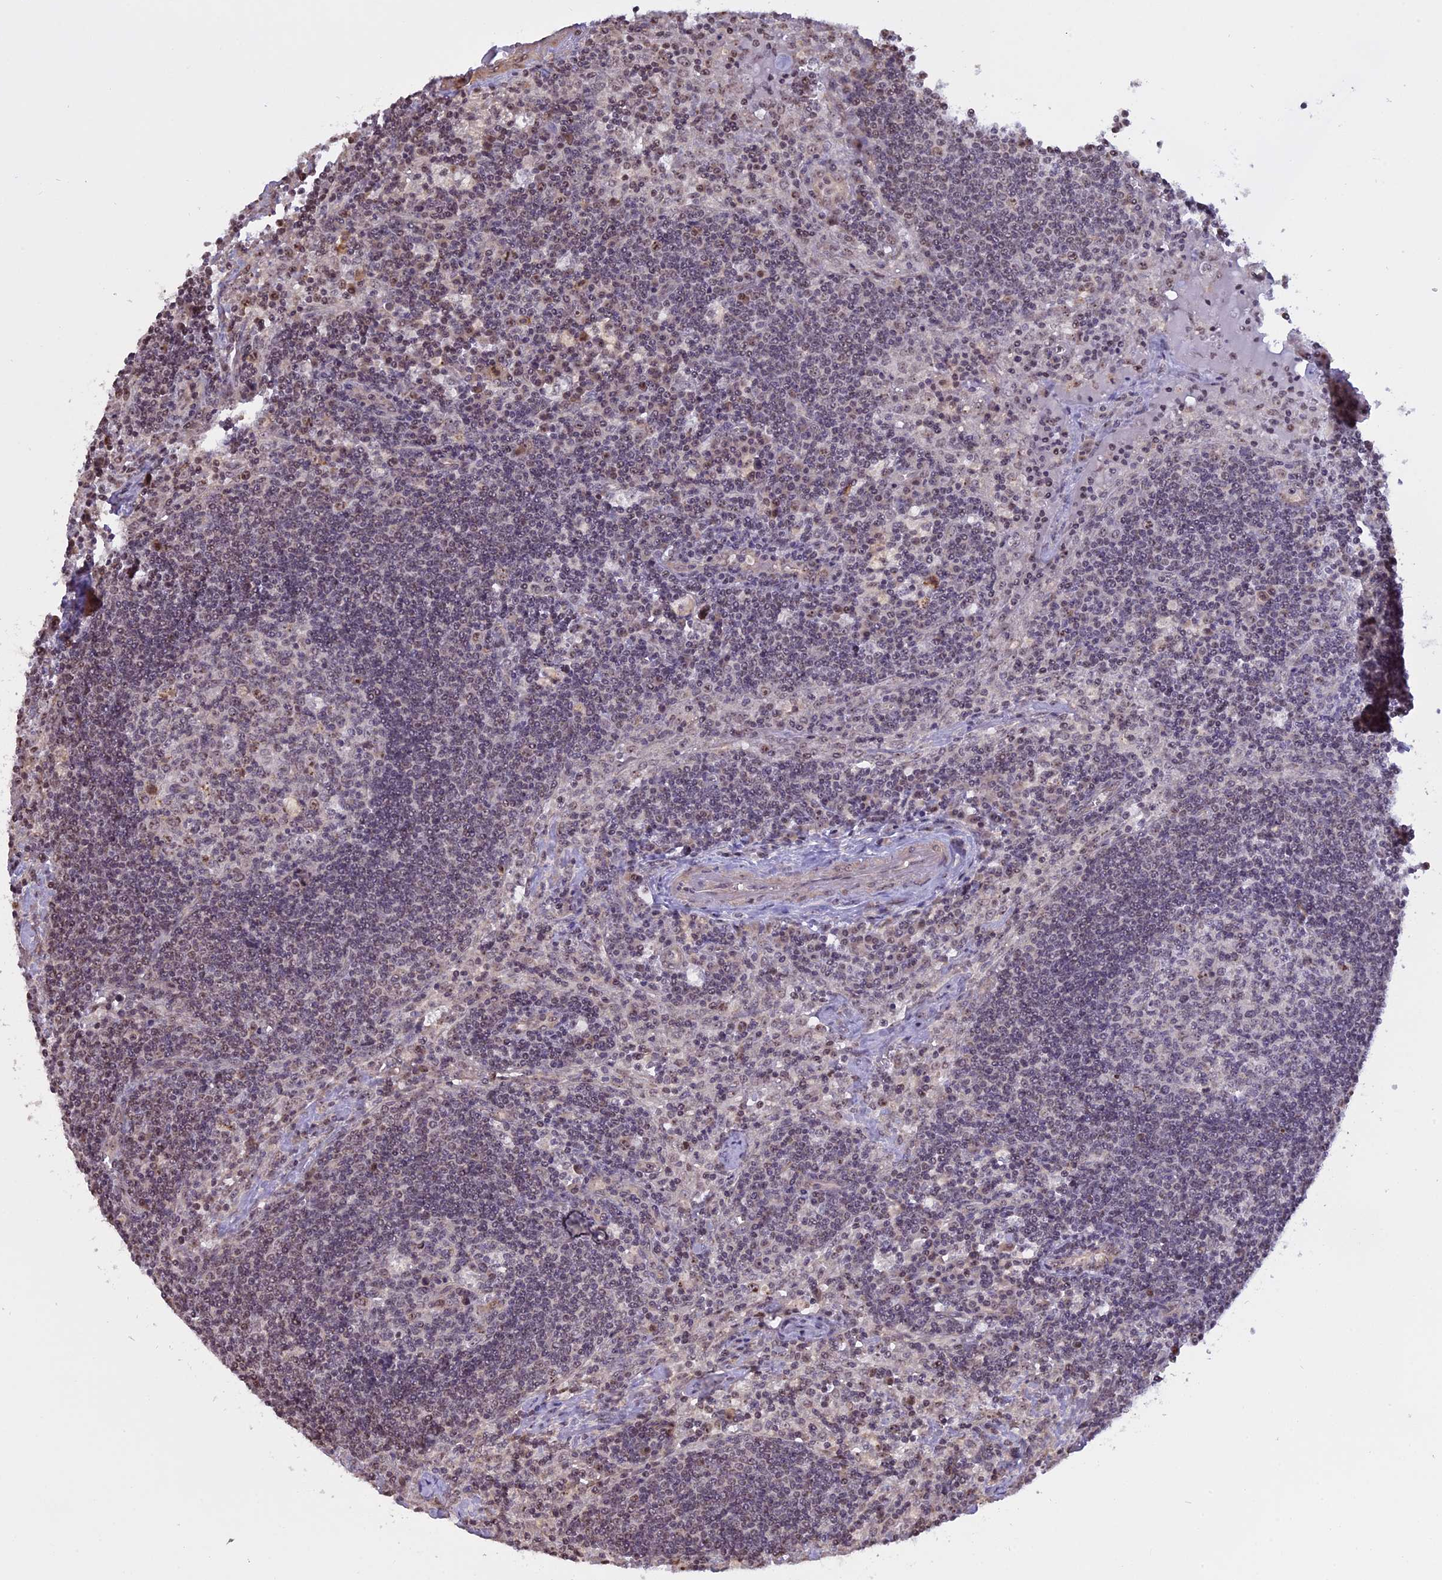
{"staining": {"intensity": "weak", "quantity": "<25%", "location": "nuclear"}, "tissue": "lymph node", "cell_type": "Germinal center cells", "image_type": "normal", "snomed": [{"axis": "morphology", "description": "Normal tissue, NOS"}, {"axis": "topography", "description": "Lymph node"}], "caption": "High power microscopy photomicrograph of an immunohistochemistry micrograph of benign lymph node, revealing no significant staining in germinal center cells. (DAB IHC visualized using brightfield microscopy, high magnification).", "gene": "MGA", "patient": {"sex": "male", "age": 58}}